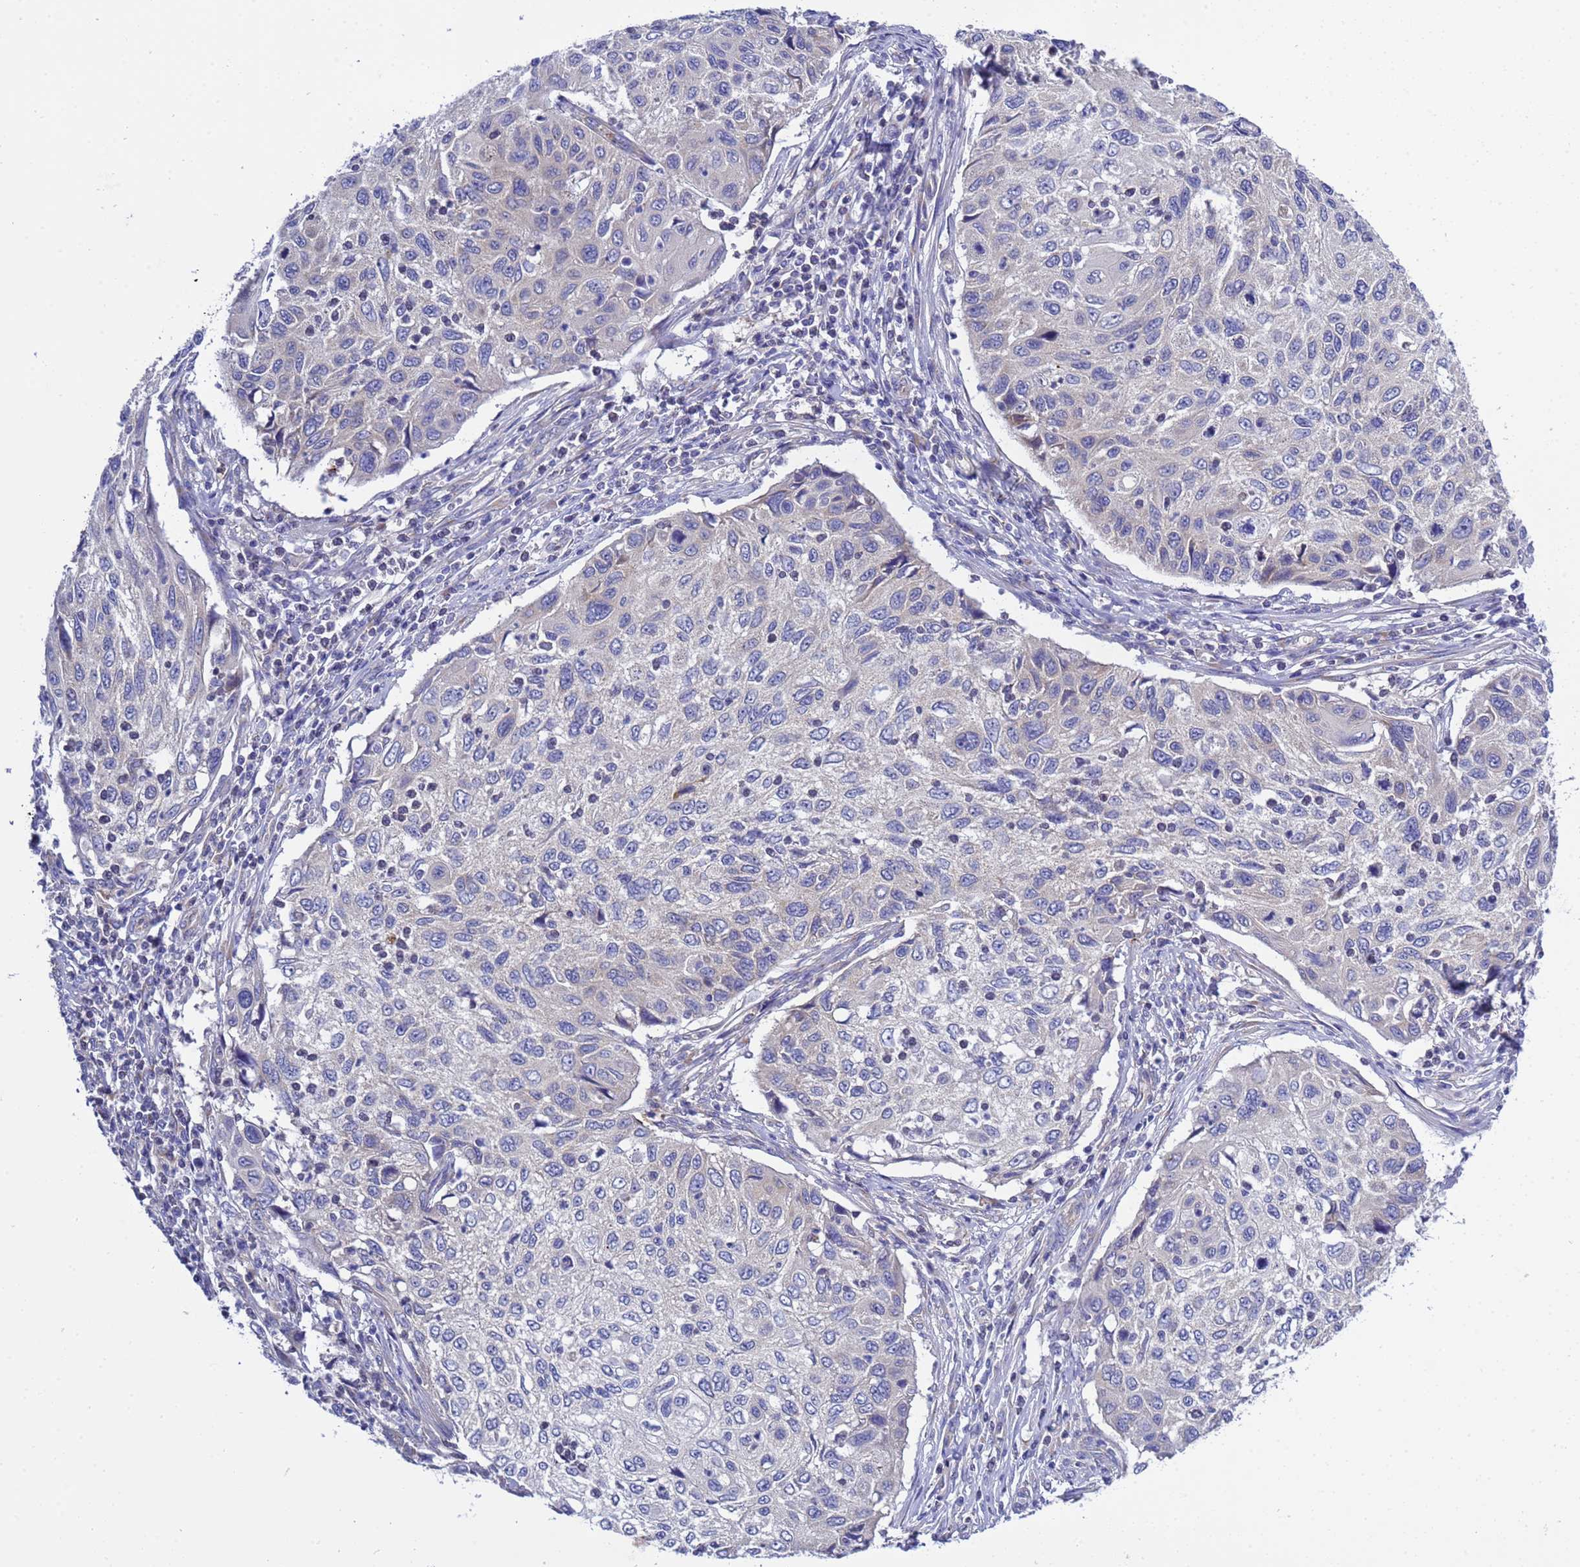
{"staining": {"intensity": "negative", "quantity": "none", "location": "none"}, "tissue": "cervical cancer", "cell_type": "Tumor cells", "image_type": "cancer", "snomed": [{"axis": "morphology", "description": "Squamous cell carcinoma, NOS"}, {"axis": "topography", "description": "Cervix"}], "caption": "An IHC image of cervical cancer (squamous cell carcinoma) is shown. There is no staining in tumor cells of cervical cancer (squamous cell carcinoma).", "gene": "RC3H2", "patient": {"sex": "female", "age": 70}}